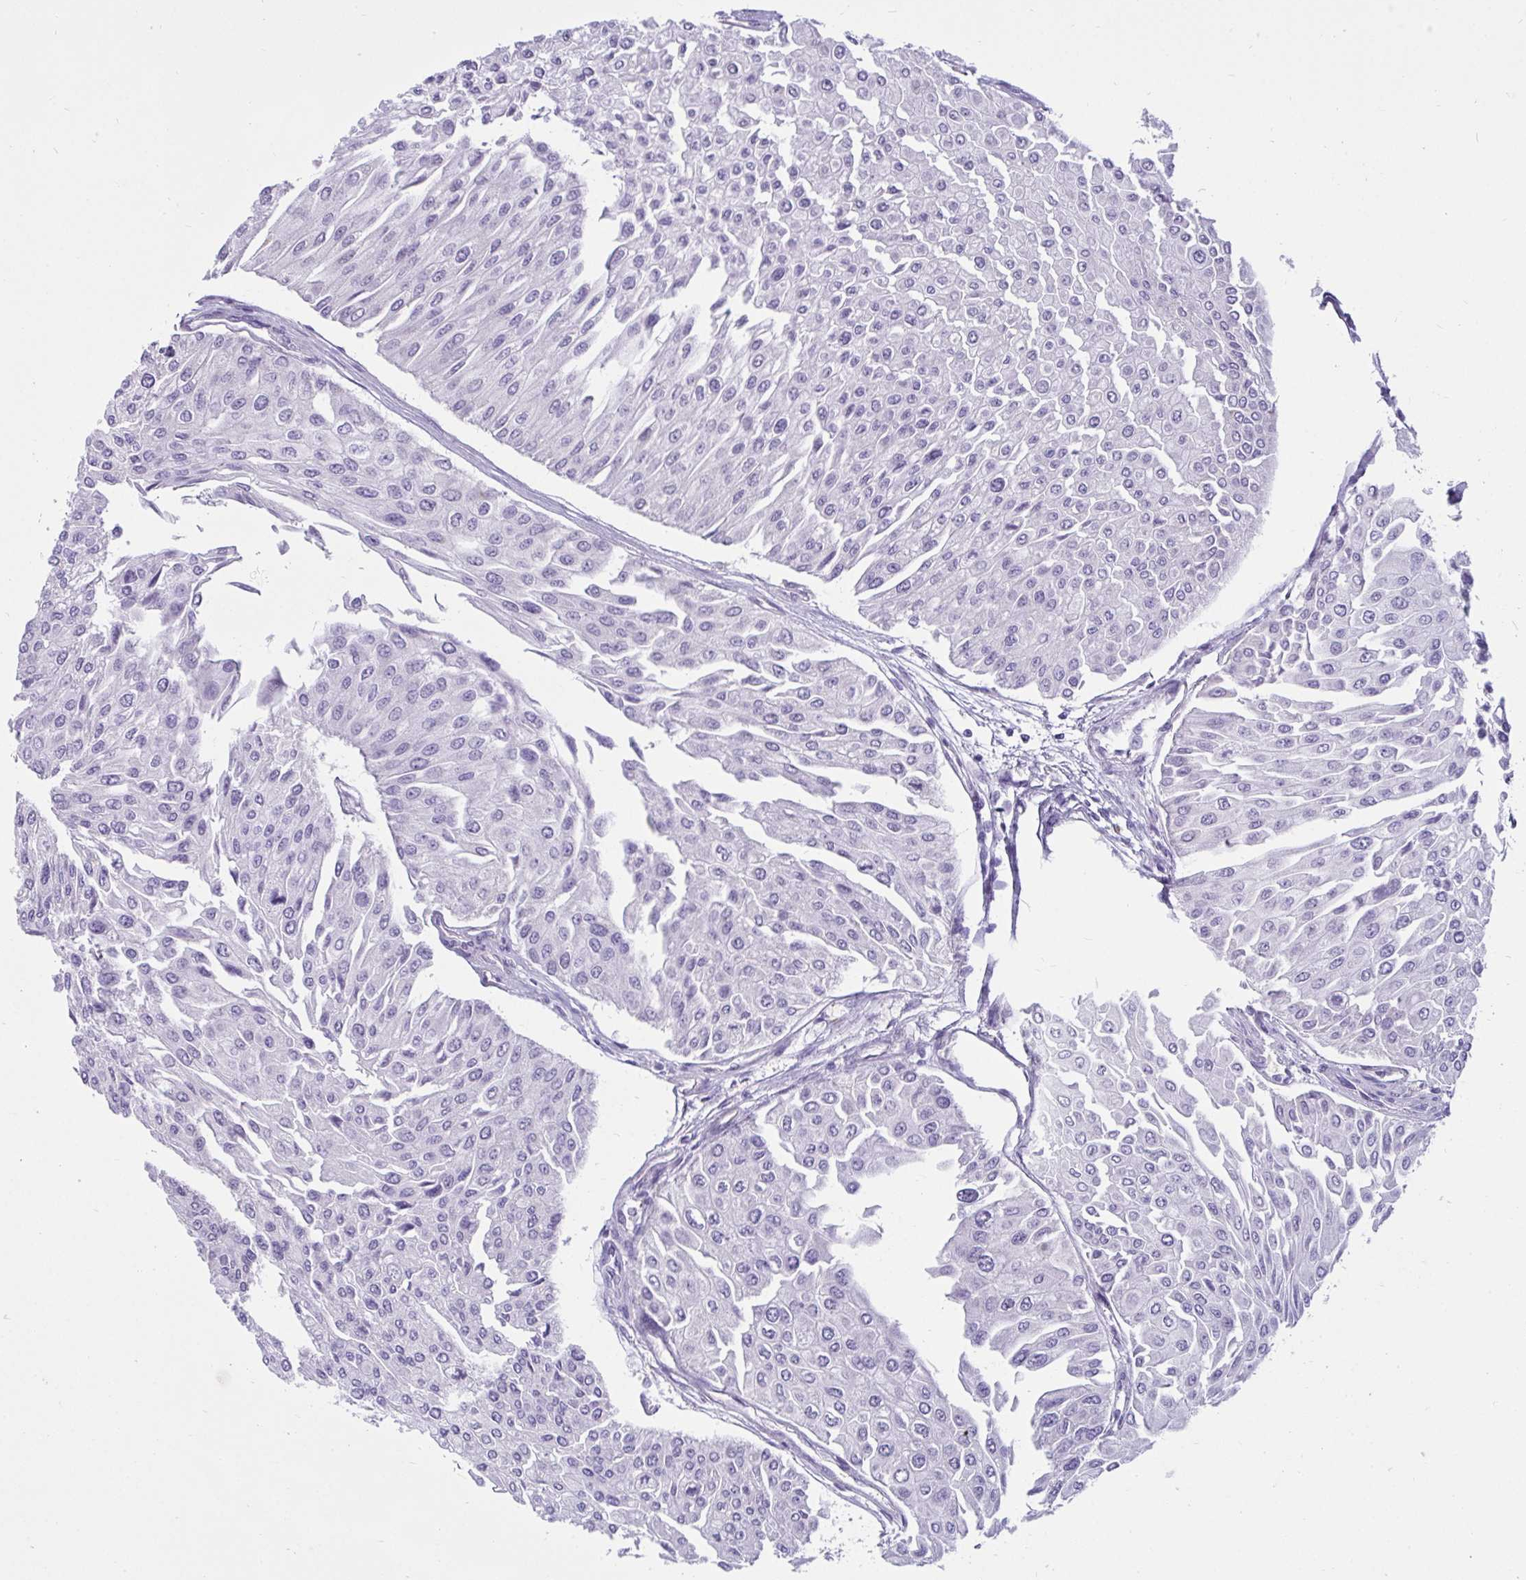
{"staining": {"intensity": "negative", "quantity": "none", "location": "none"}, "tissue": "urothelial cancer", "cell_type": "Tumor cells", "image_type": "cancer", "snomed": [{"axis": "morphology", "description": "Urothelial carcinoma, NOS"}, {"axis": "topography", "description": "Urinary bladder"}], "caption": "Immunohistochemistry (IHC) histopathology image of neoplastic tissue: transitional cell carcinoma stained with DAB reveals no significant protein expression in tumor cells. The staining is performed using DAB (3,3'-diaminobenzidine) brown chromogen with nuclei counter-stained in using hematoxylin.", "gene": "CTSZ", "patient": {"sex": "male", "age": 67}}